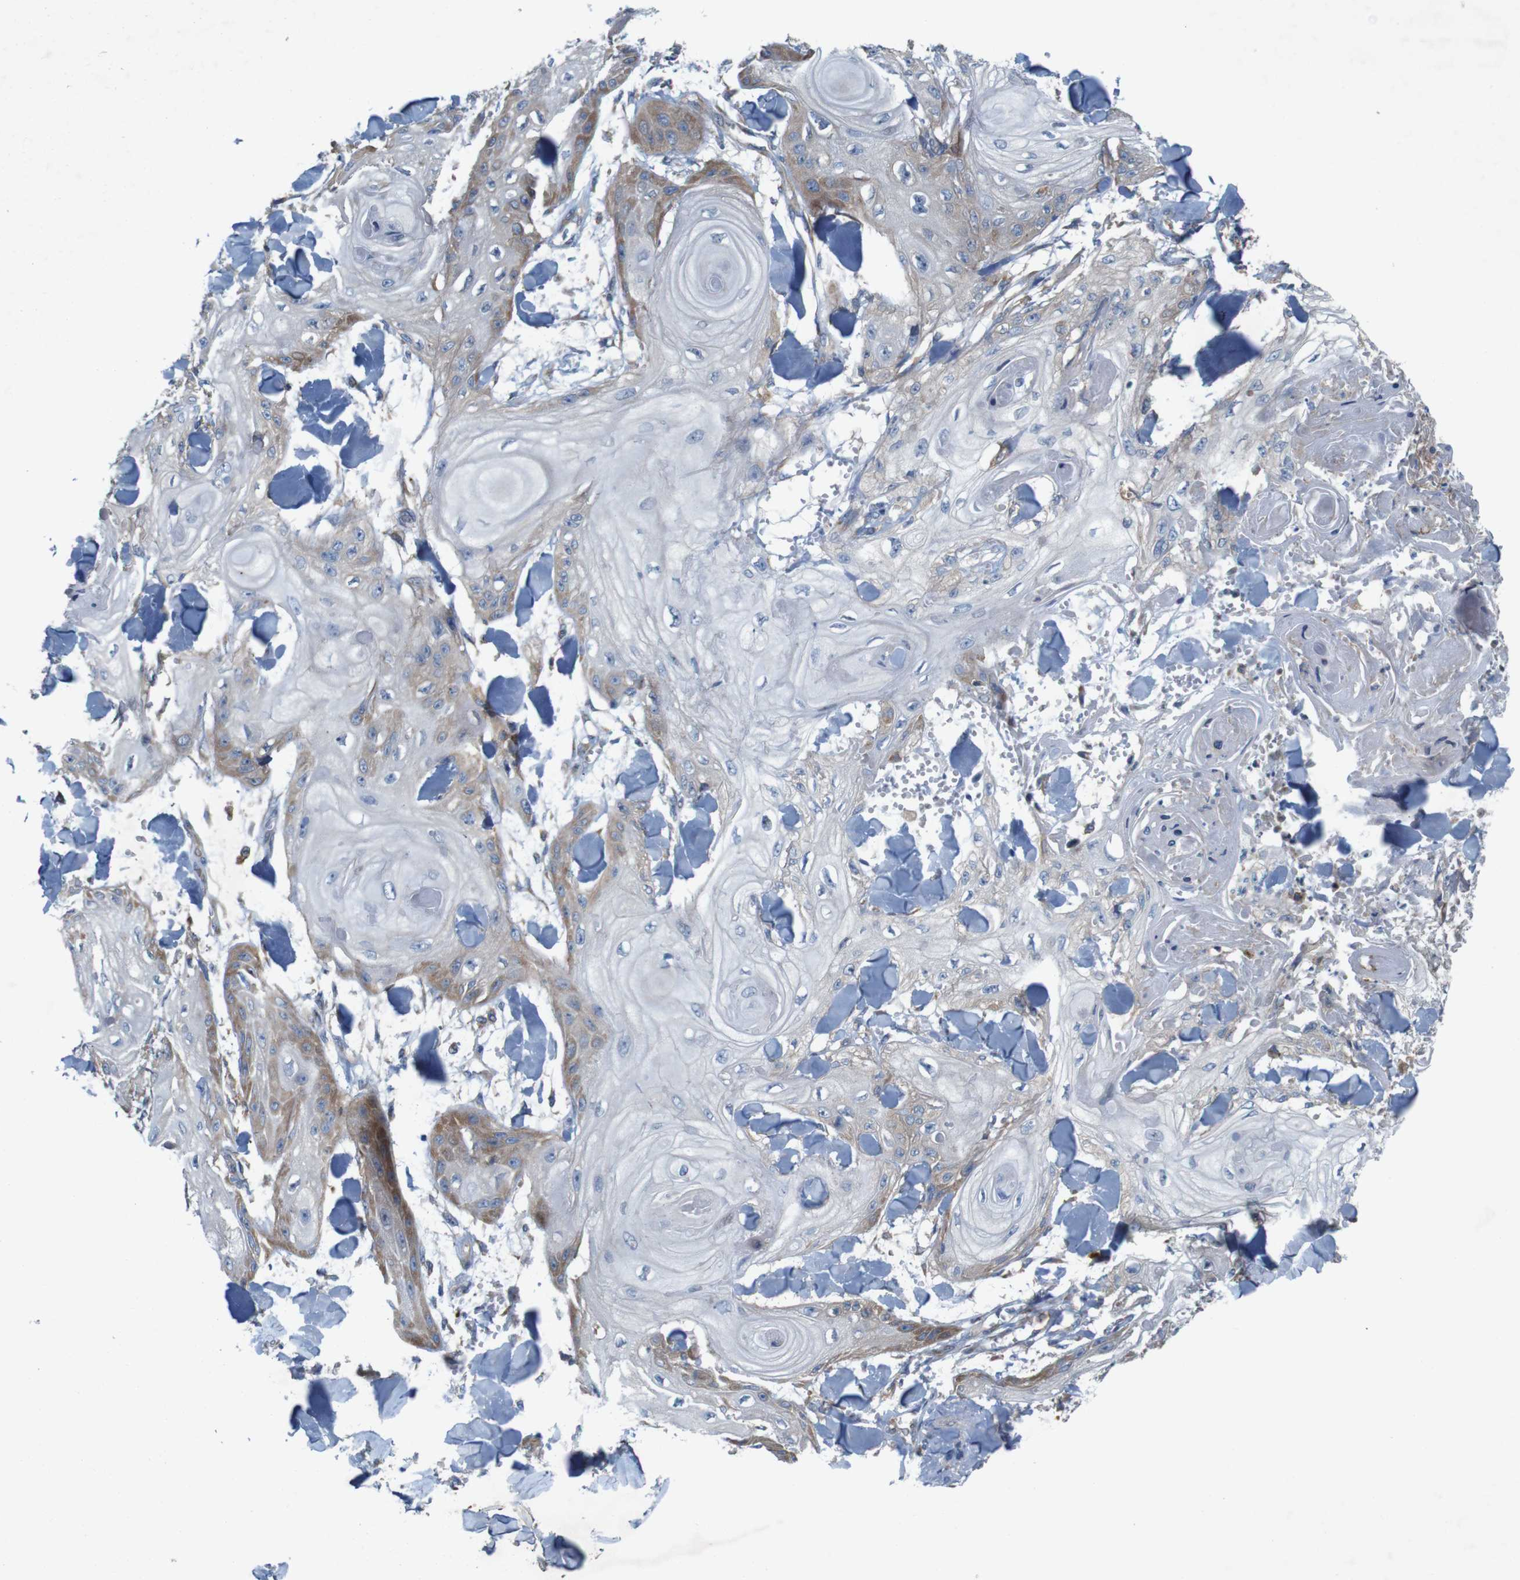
{"staining": {"intensity": "moderate", "quantity": "25%-75%", "location": "cytoplasmic/membranous"}, "tissue": "skin cancer", "cell_type": "Tumor cells", "image_type": "cancer", "snomed": [{"axis": "morphology", "description": "Squamous cell carcinoma, NOS"}, {"axis": "topography", "description": "Skin"}], "caption": "Skin cancer (squamous cell carcinoma) stained with a brown dye reveals moderate cytoplasmic/membranous positive expression in about 25%-75% of tumor cells.", "gene": "SIGLEC8", "patient": {"sex": "male", "age": 74}}